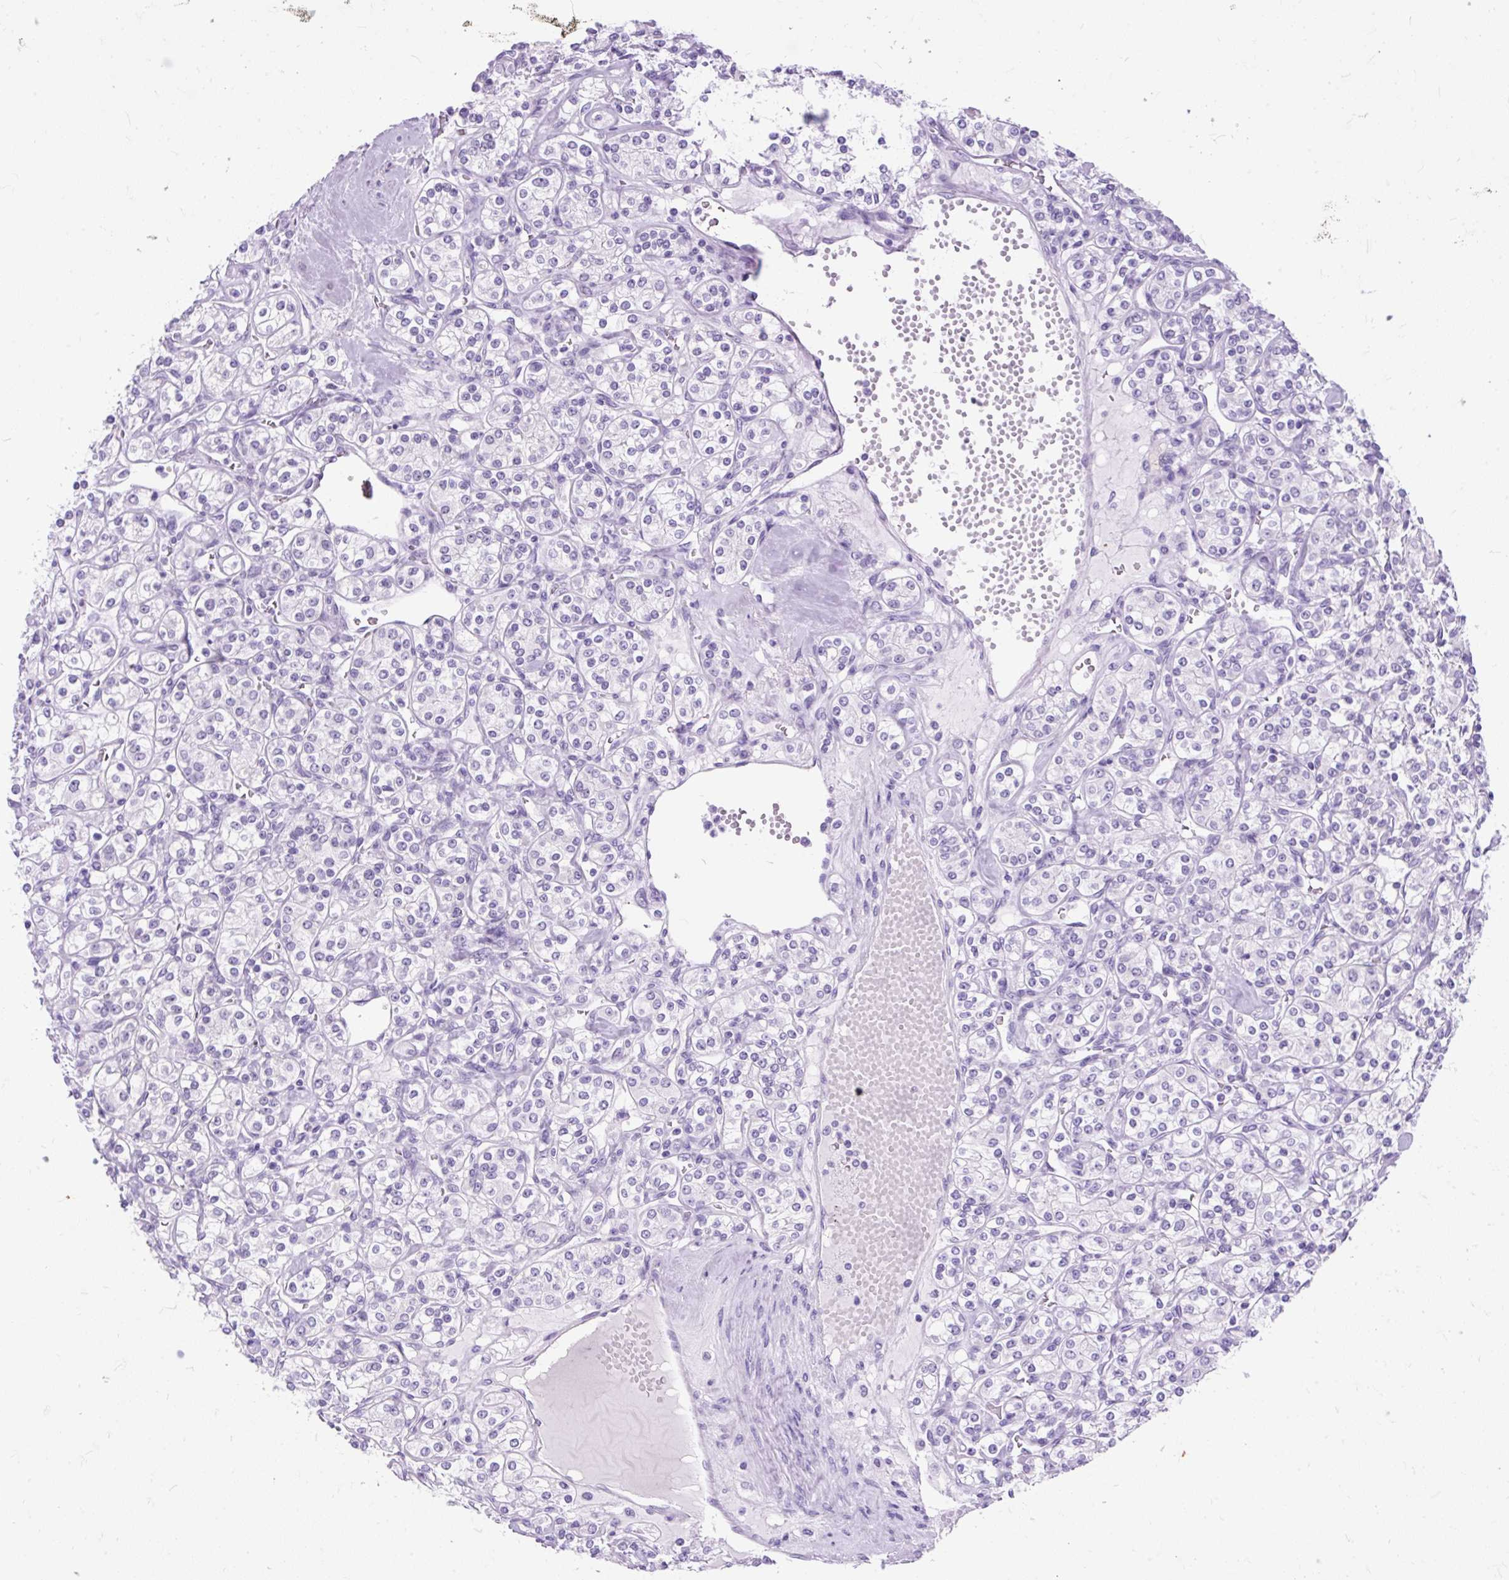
{"staining": {"intensity": "negative", "quantity": "none", "location": "none"}, "tissue": "renal cancer", "cell_type": "Tumor cells", "image_type": "cancer", "snomed": [{"axis": "morphology", "description": "Adenocarcinoma, NOS"}, {"axis": "topography", "description": "Kidney"}], "caption": "The histopathology image shows no staining of tumor cells in renal cancer.", "gene": "SCGB1A1", "patient": {"sex": "male", "age": 77}}